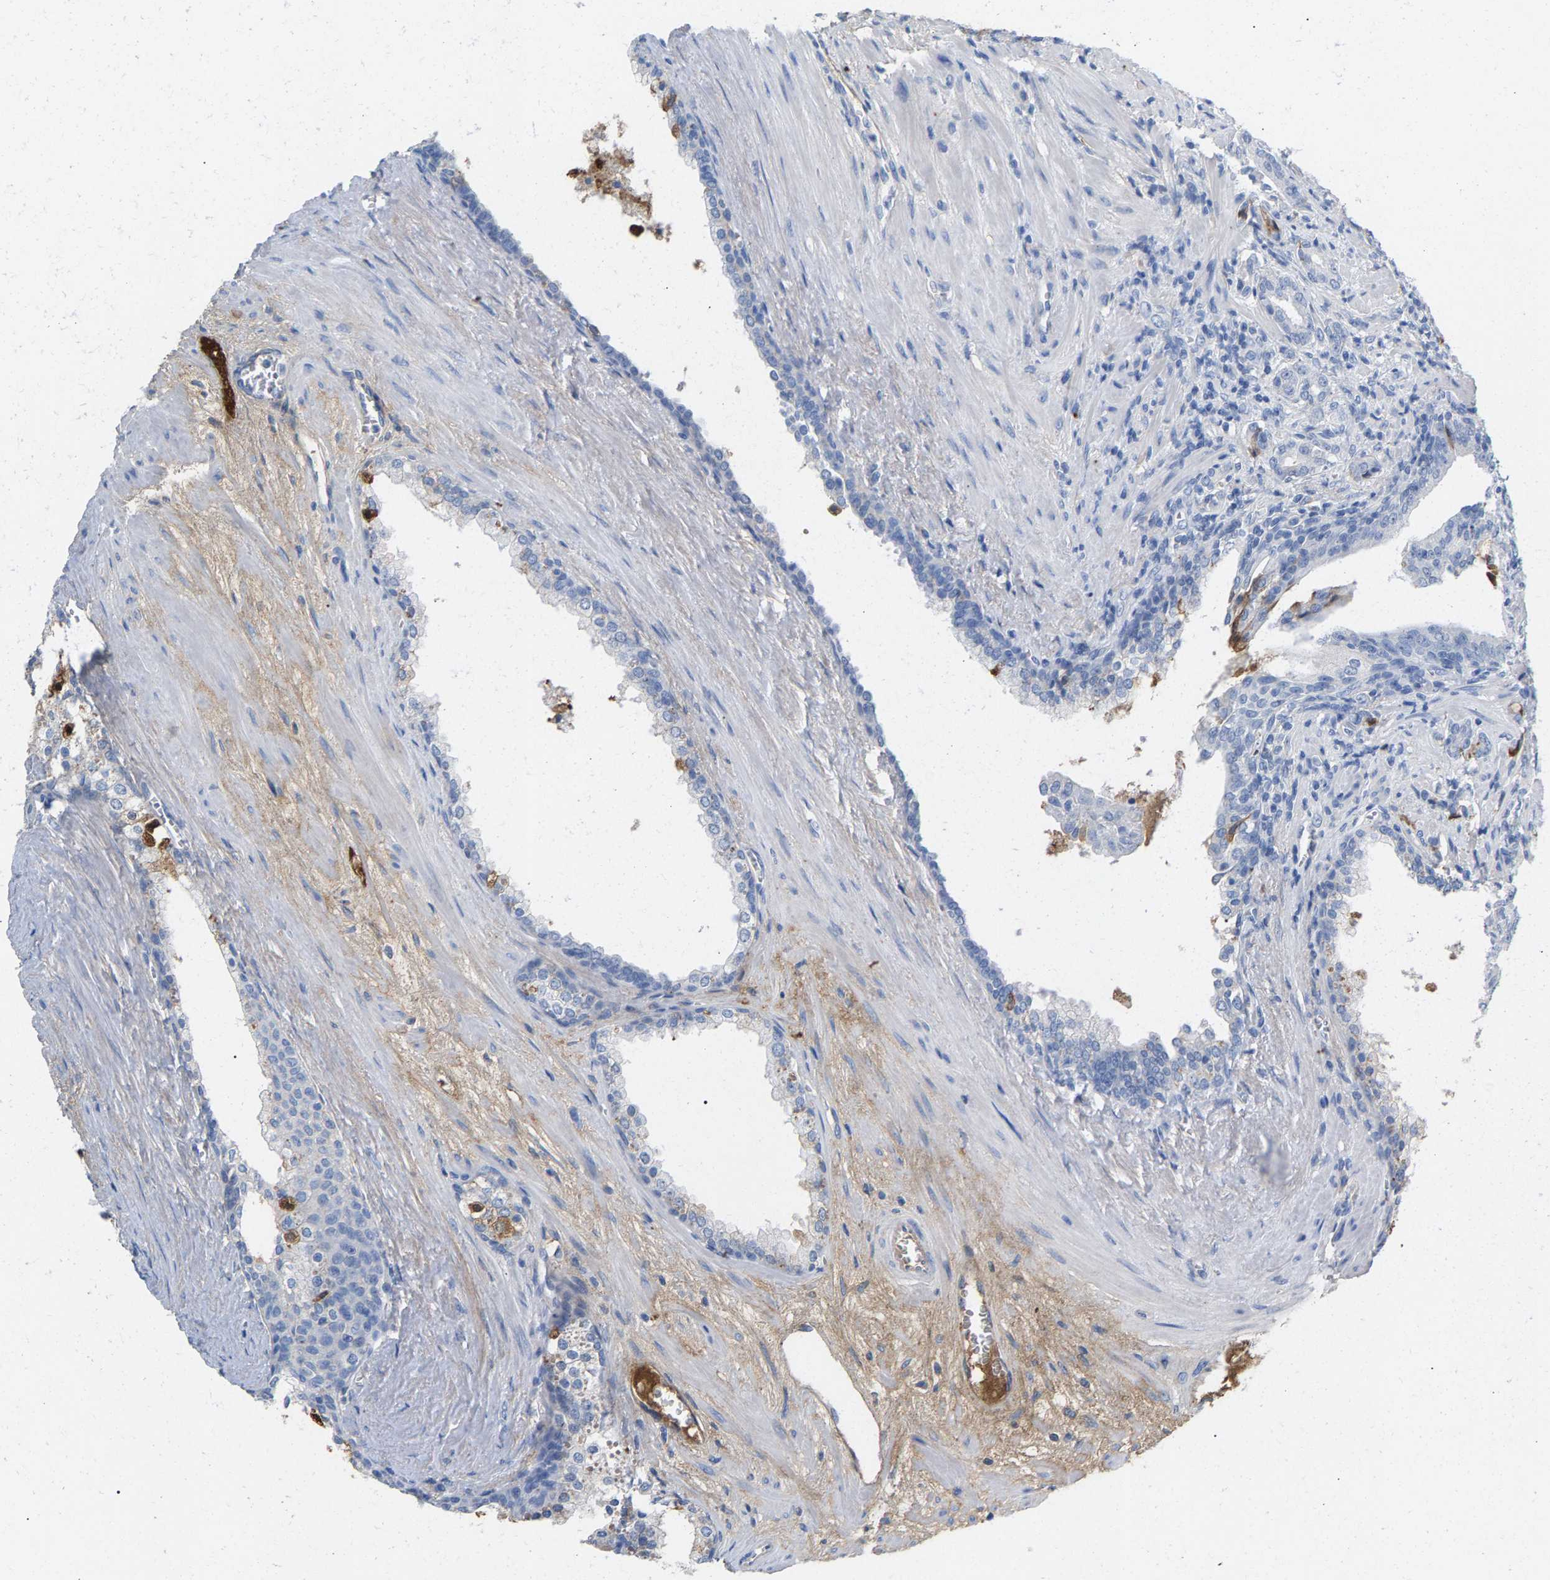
{"staining": {"intensity": "negative", "quantity": "none", "location": "none"}, "tissue": "prostate cancer", "cell_type": "Tumor cells", "image_type": "cancer", "snomed": [{"axis": "morphology", "description": "Adenocarcinoma, Low grade"}, {"axis": "topography", "description": "Prostate"}], "caption": "The immunohistochemistry micrograph has no significant expression in tumor cells of prostate low-grade adenocarcinoma tissue.", "gene": "APOH", "patient": {"sex": "male", "age": 58}}